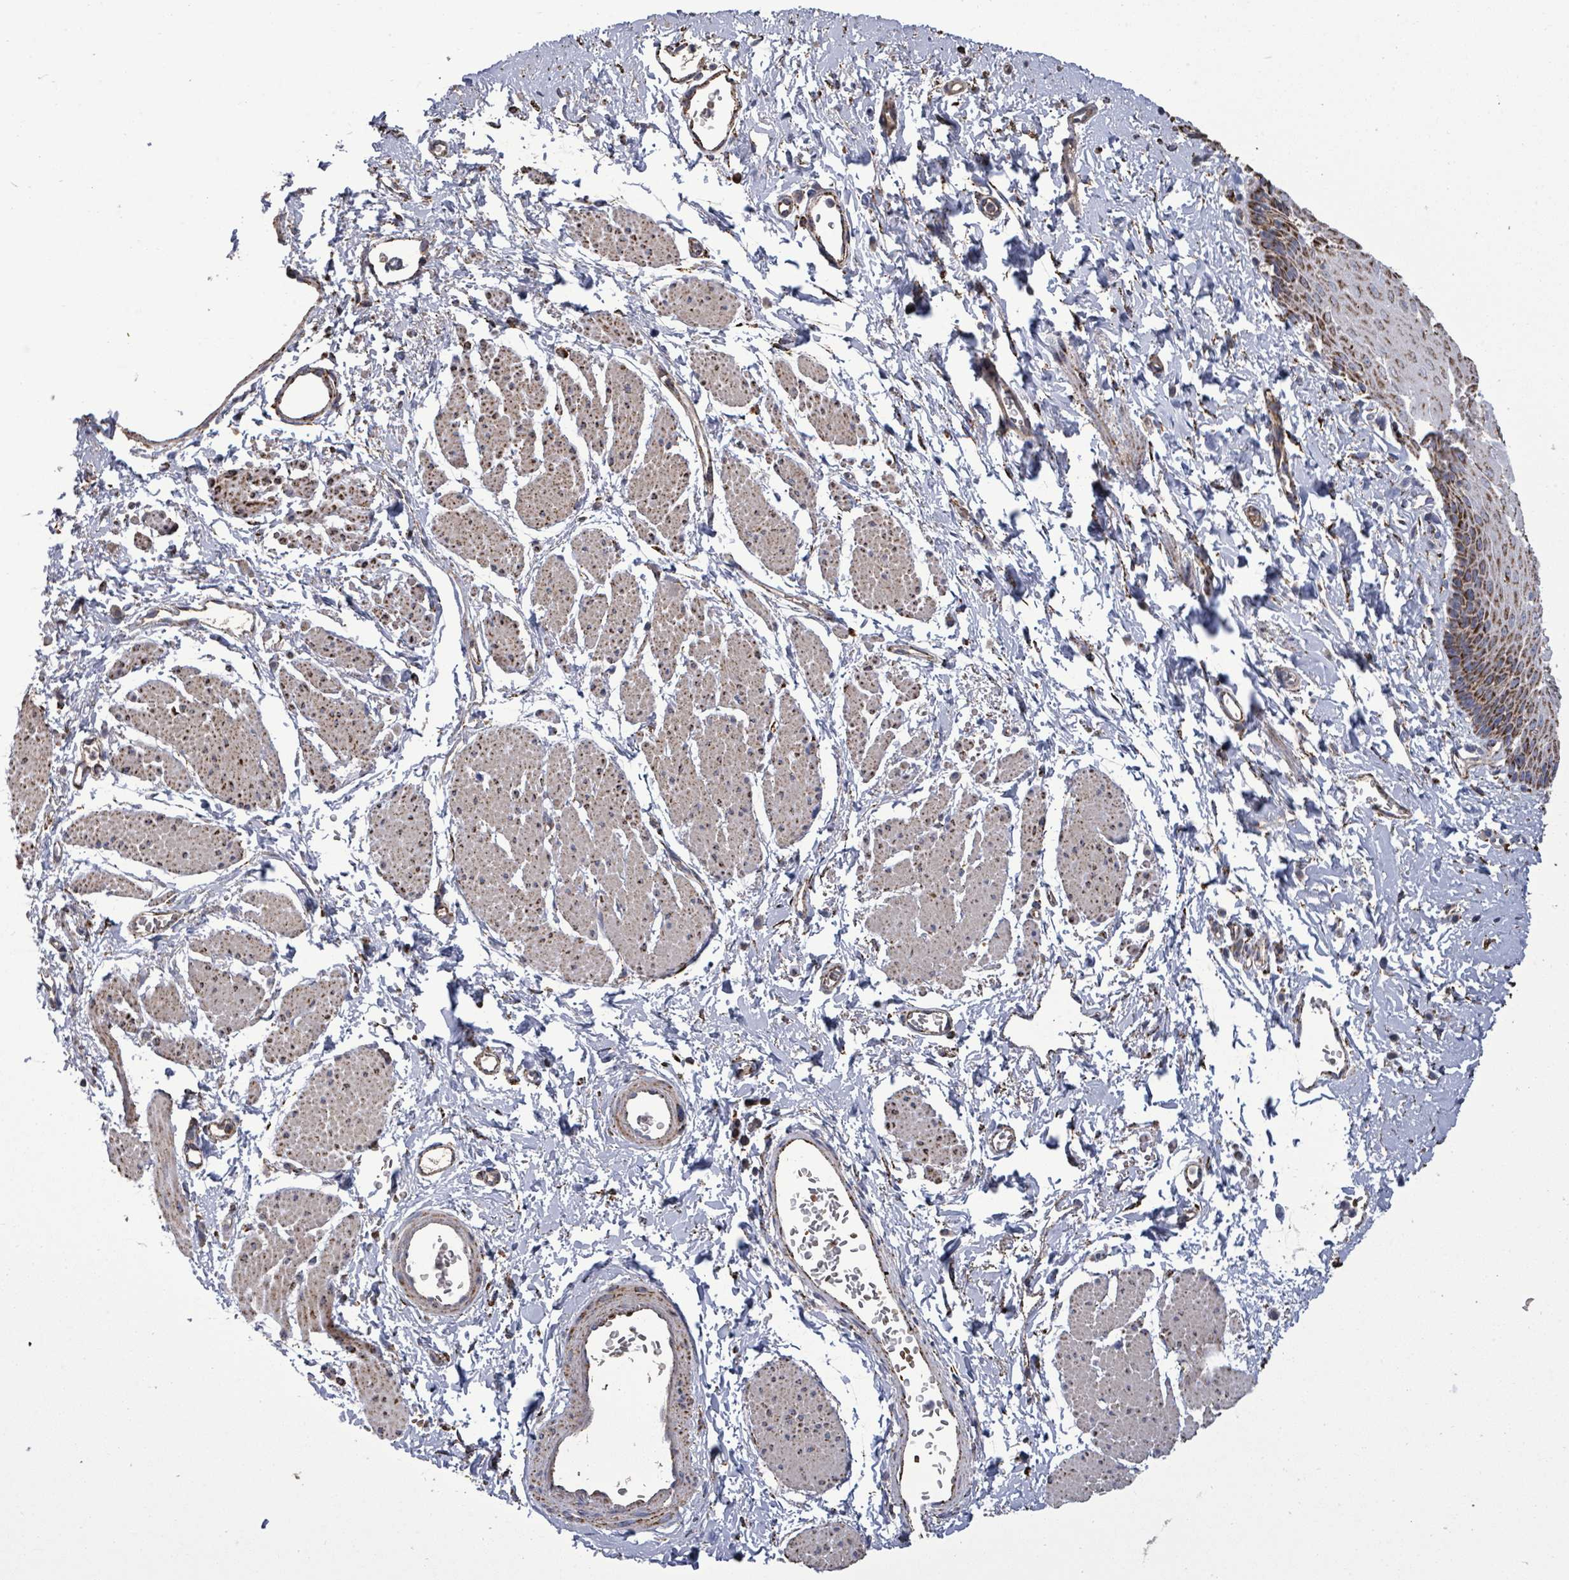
{"staining": {"intensity": "strong", "quantity": ">75%", "location": "cytoplasmic/membranous"}, "tissue": "esophagus", "cell_type": "Squamous epithelial cells", "image_type": "normal", "snomed": [{"axis": "morphology", "description": "Normal tissue, NOS"}, {"axis": "topography", "description": "Esophagus"}], "caption": "The photomicrograph reveals a brown stain indicating the presence of a protein in the cytoplasmic/membranous of squamous epithelial cells in esophagus.", "gene": "MTMR12", "patient": {"sex": "male", "age": 70}}